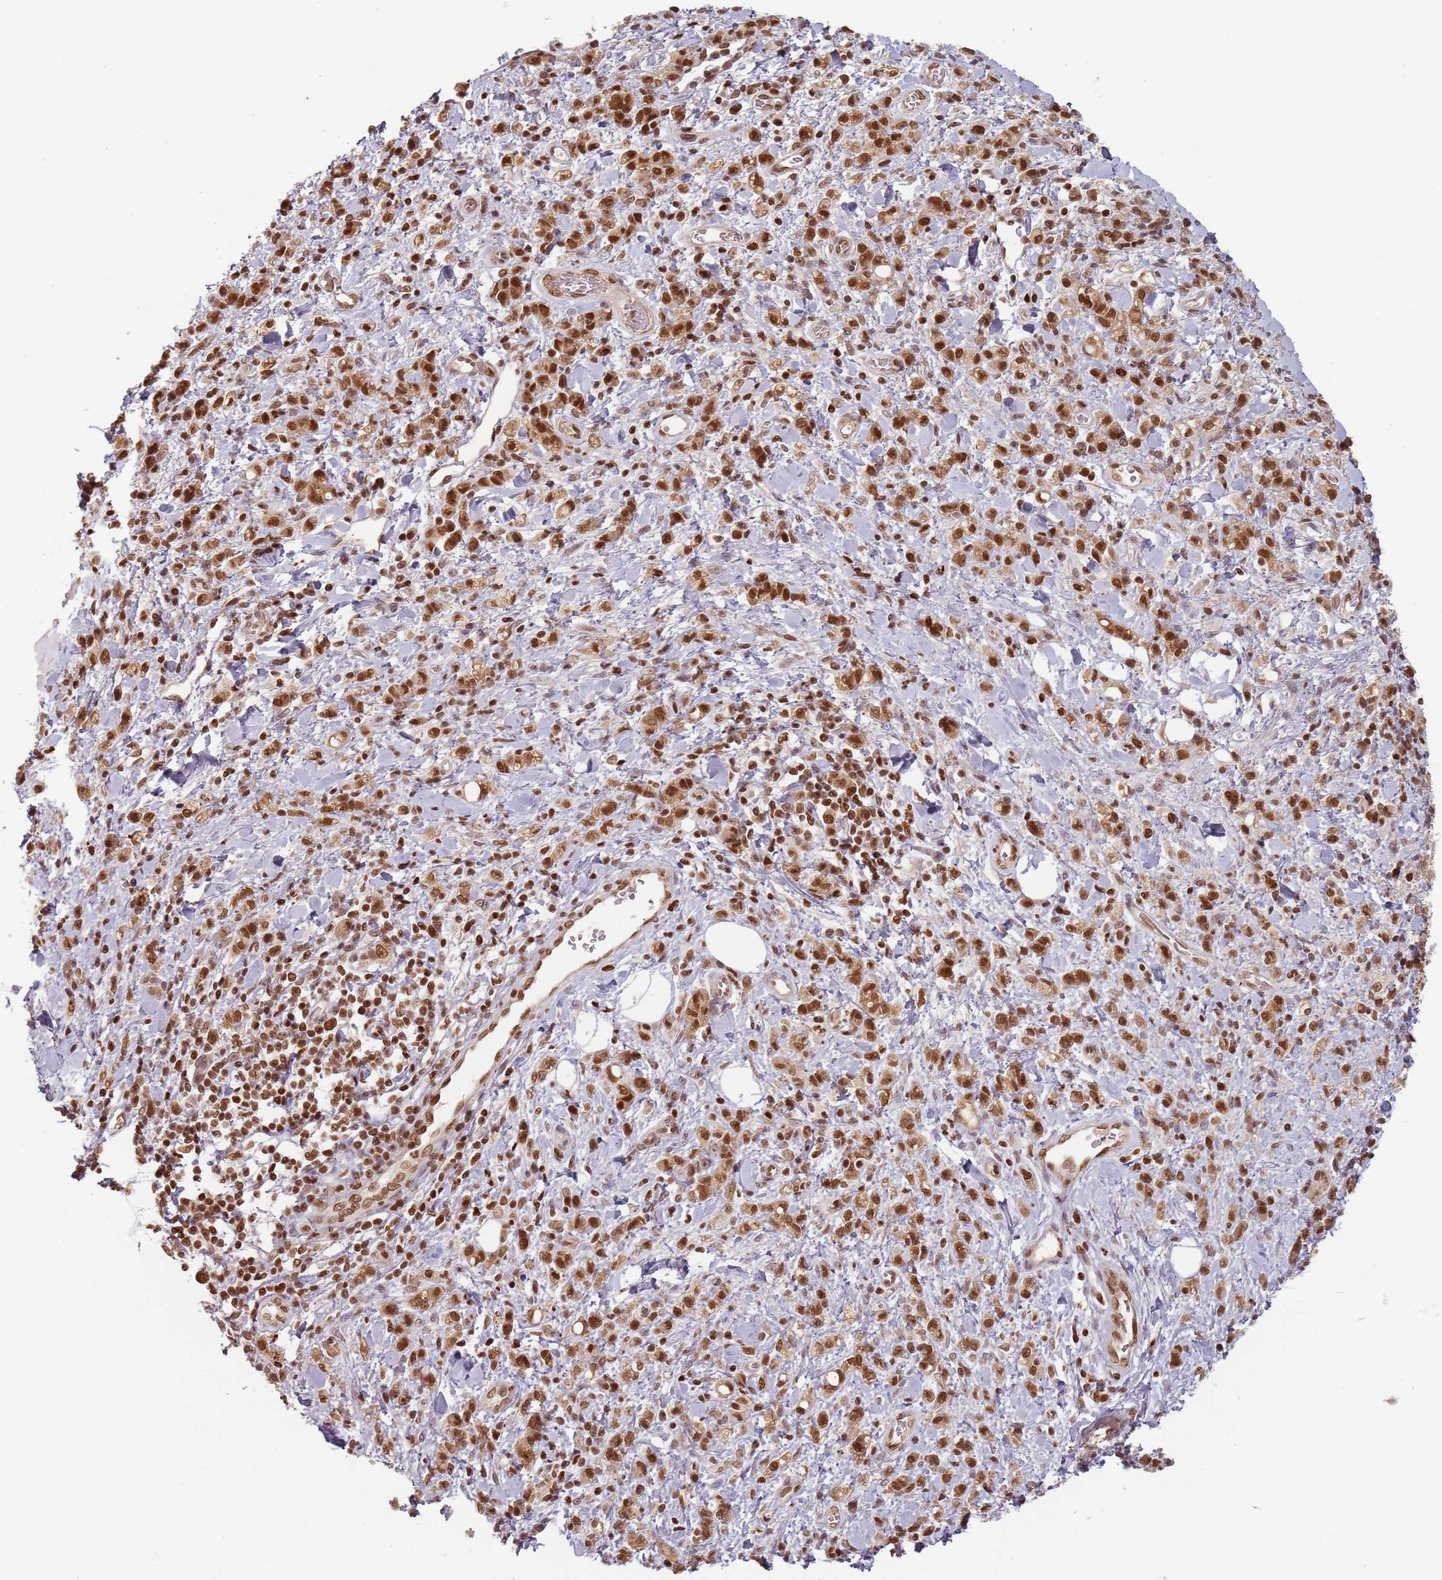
{"staining": {"intensity": "strong", "quantity": ">75%", "location": "nuclear"}, "tissue": "stomach cancer", "cell_type": "Tumor cells", "image_type": "cancer", "snomed": [{"axis": "morphology", "description": "Adenocarcinoma, NOS"}, {"axis": "topography", "description": "Stomach"}], "caption": "Strong nuclear protein expression is identified in about >75% of tumor cells in adenocarcinoma (stomach).", "gene": "NUP50", "patient": {"sex": "male", "age": 77}}